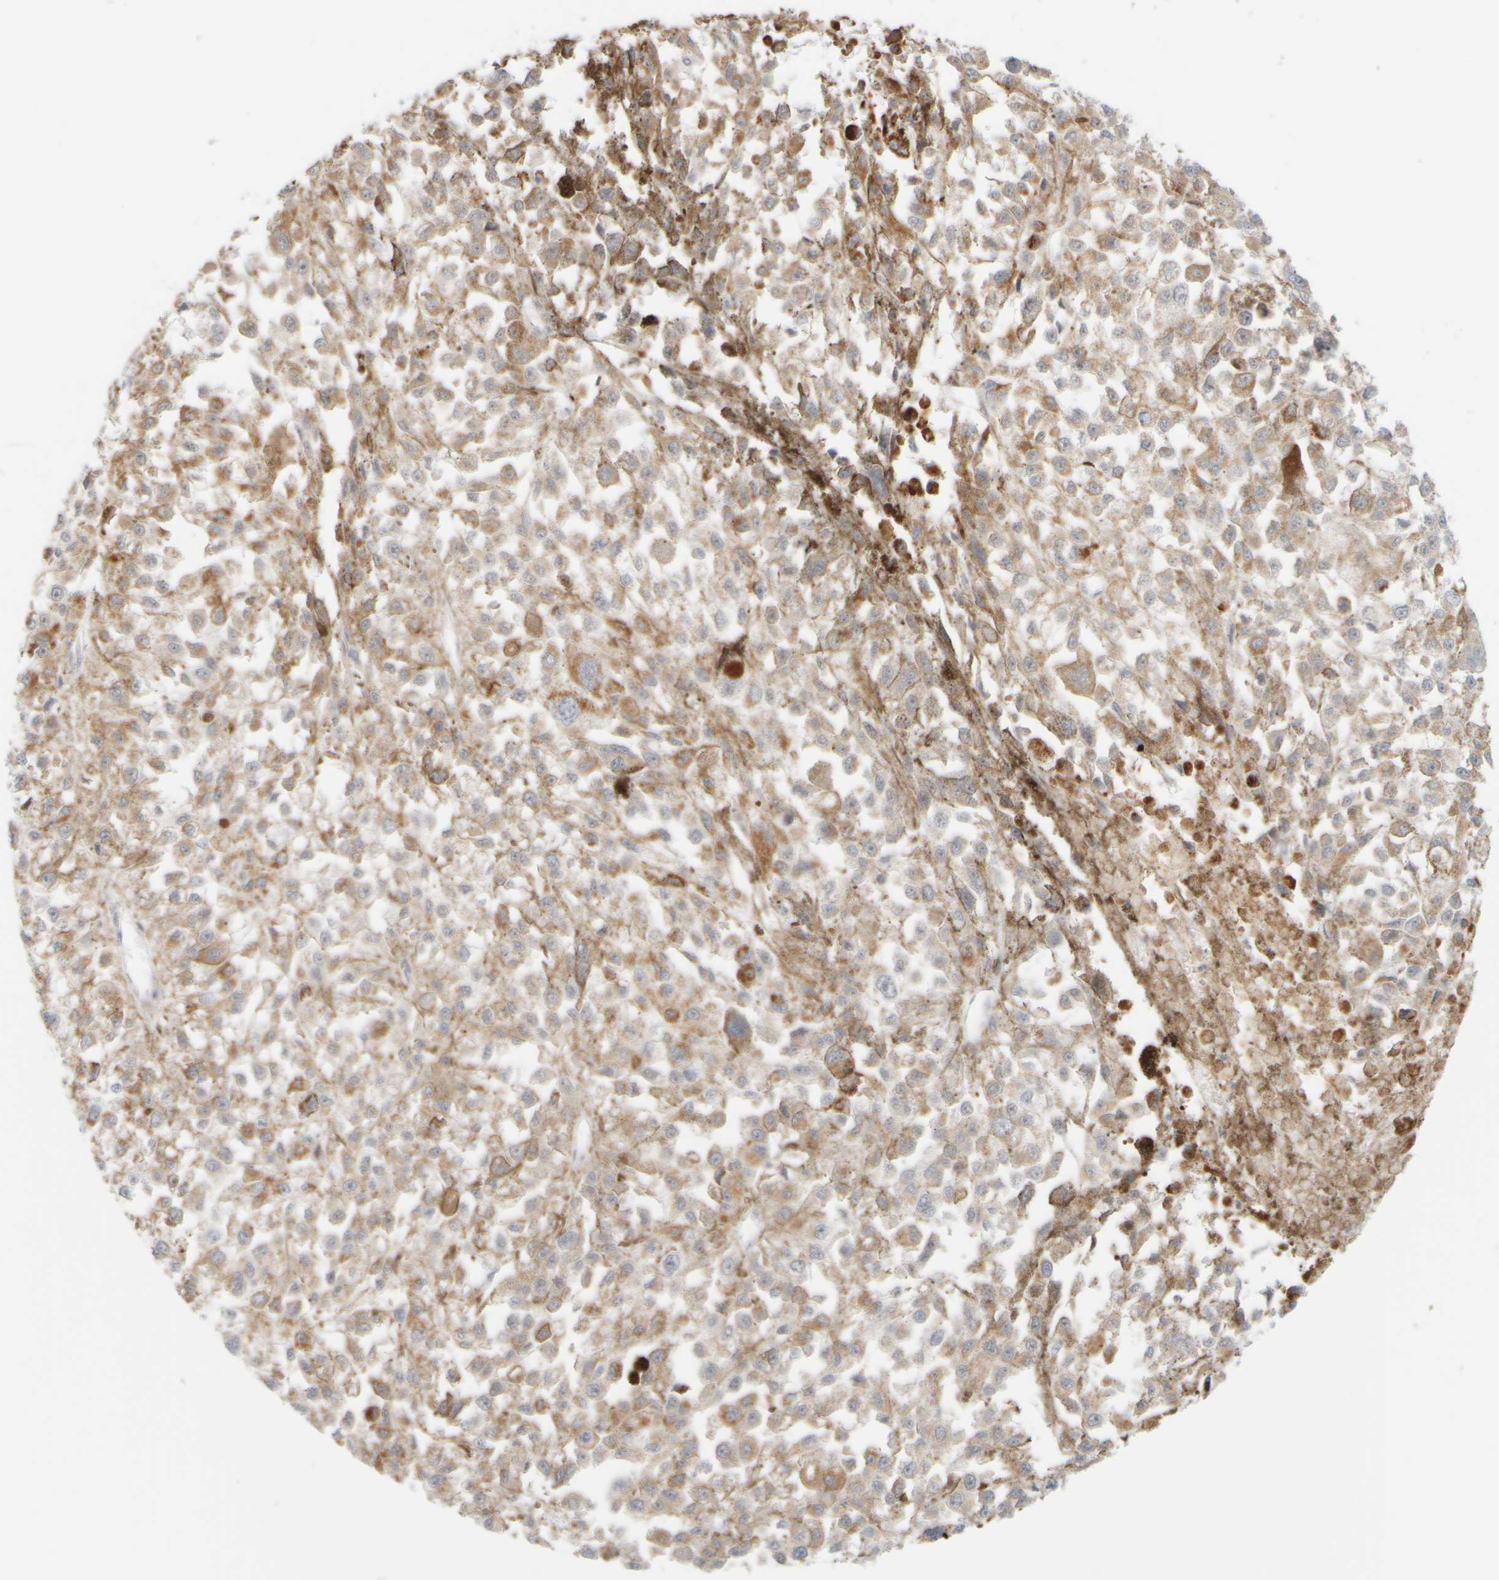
{"staining": {"intensity": "weak", "quantity": ">75%", "location": "cytoplasmic/membranous"}, "tissue": "melanoma", "cell_type": "Tumor cells", "image_type": "cancer", "snomed": [{"axis": "morphology", "description": "Malignant melanoma, Metastatic site"}, {"axis": "topography", "description": "Lymph node"}], "caption": "Approximately >75% of tumor cells in malignant melanoma (metastatic site) demonstrate weak cytoplasmic/membranous protein positivity as visualized by brown immunohistochemical staining.", "gene": "PPM1K", "patient": {"sex": "male", "age": 59}}